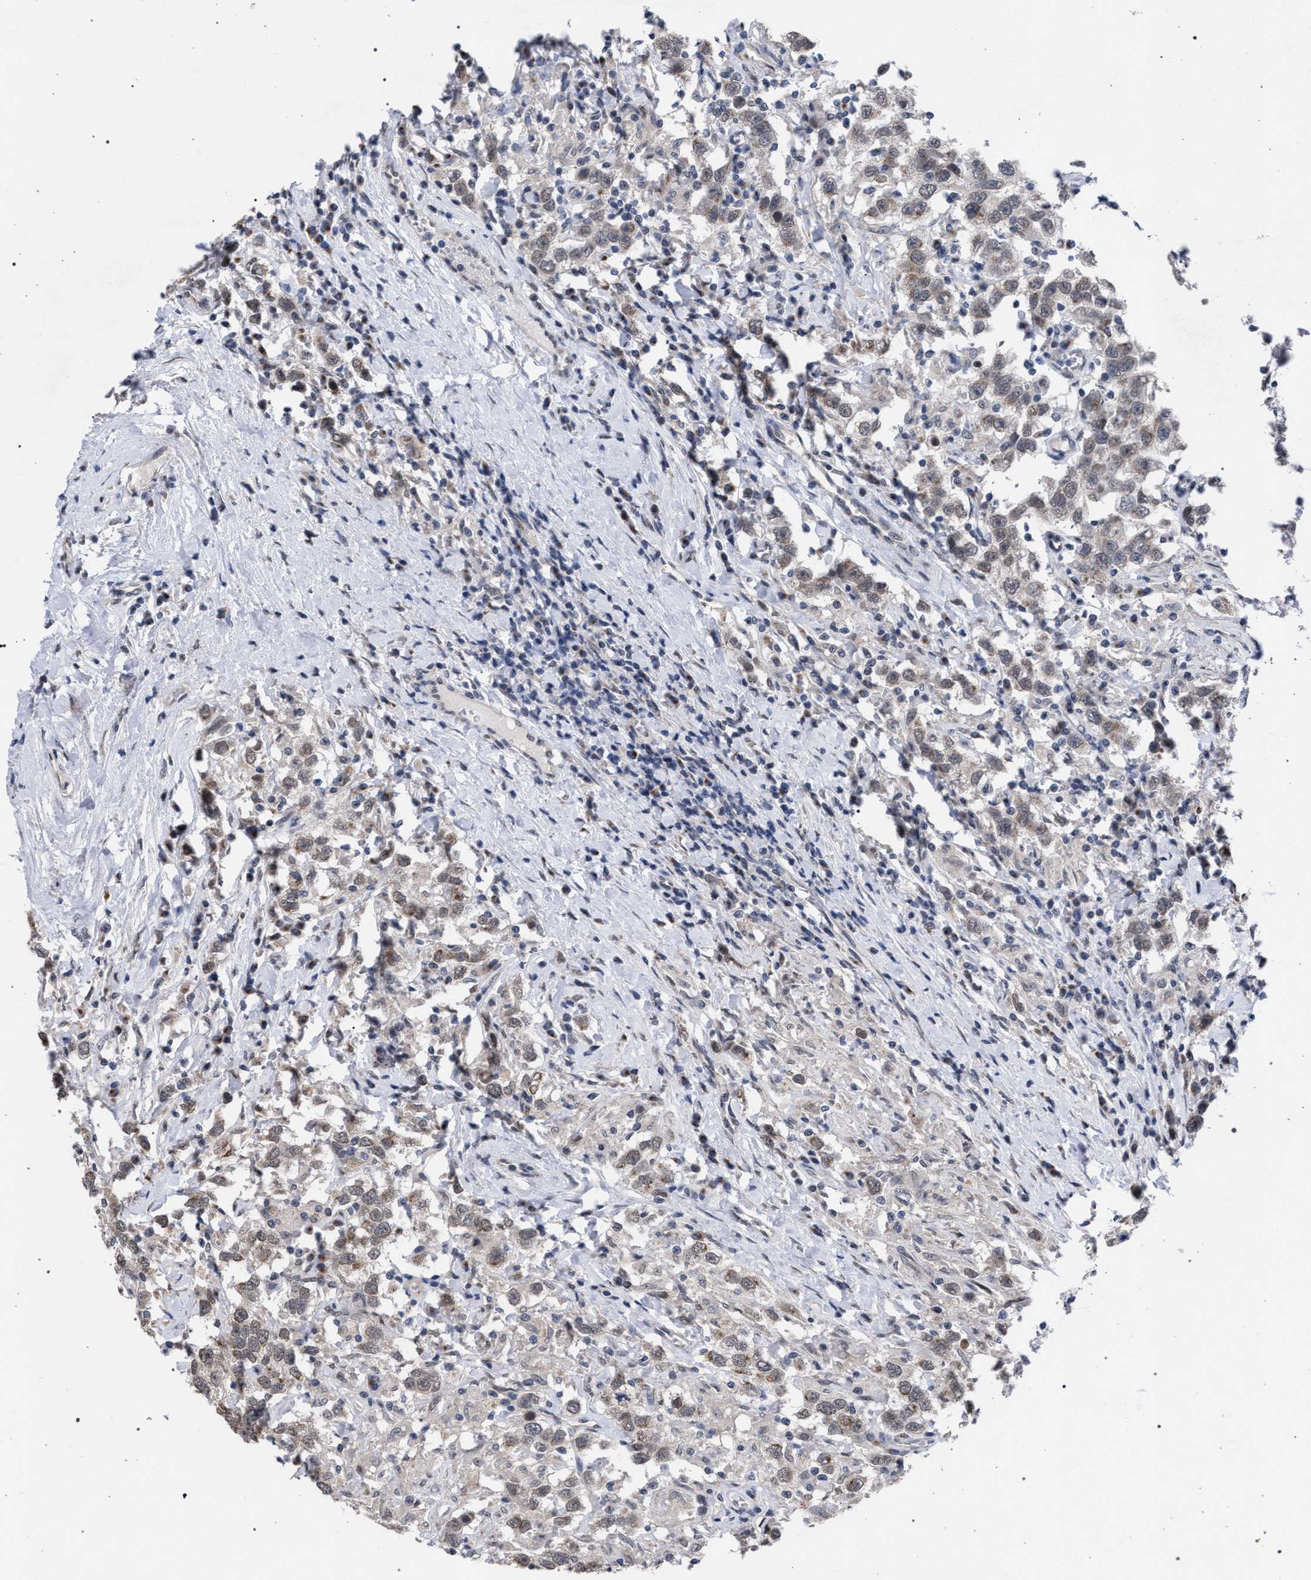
{"staining": {"intensity": "weak", "quantity": ">75%", "location": "cytoplasmic/membranous"}, "tissue": "testis cancer", "cell_type": "Tumor cells", "image_type": "cancer", "snomed": [{"axis": "morphology", "description": "Seminoma, NOS"}, {"axis": "topography", "description": "Testis"}], "caption": "Immunohistochemistry (IHC) of human testis seminoma displays low levels of weak cytoplasmic/membranous staining in approximately >75% of tumor cells.", "gene": "GOLGA2", "patient": {"sex": "male", "age": 41}}